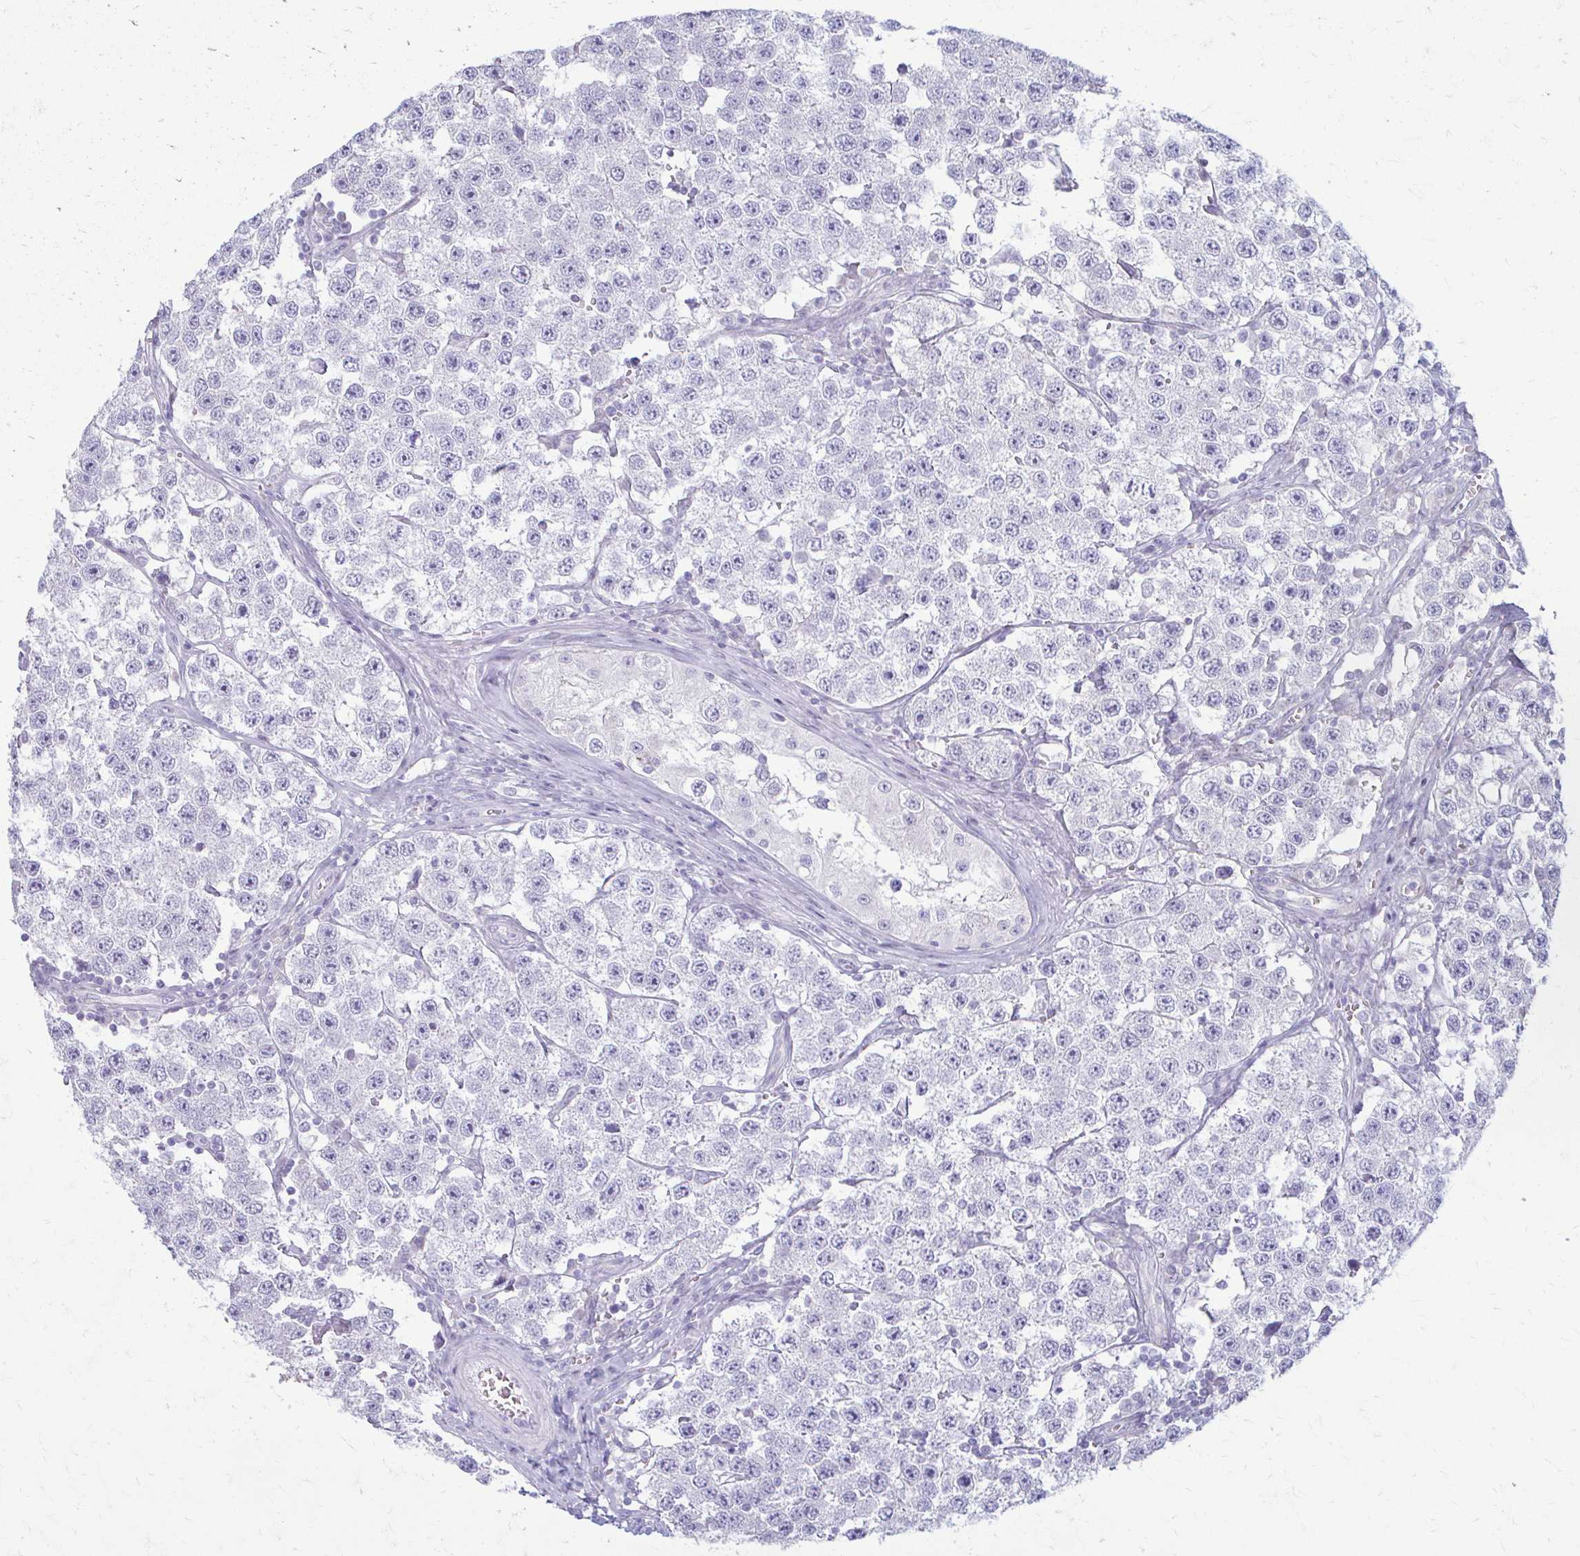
{"staining": {"intensity": "negative", "quantity": "none", "location": "none"}, "tissue": "testis cancer", "cell_type": "Tumor cells", "image_type": "cancer", "snomed": [{"axis": "morphology", "description": "Seminoma, NOS"}, {"axis": "topography", "description": "Testis"}], "caption": "Tumor cells show no significant staining in testis cancer (seminoma).", "gene": "PRKRA", "patient": {"sex": "male", "age": 34}}